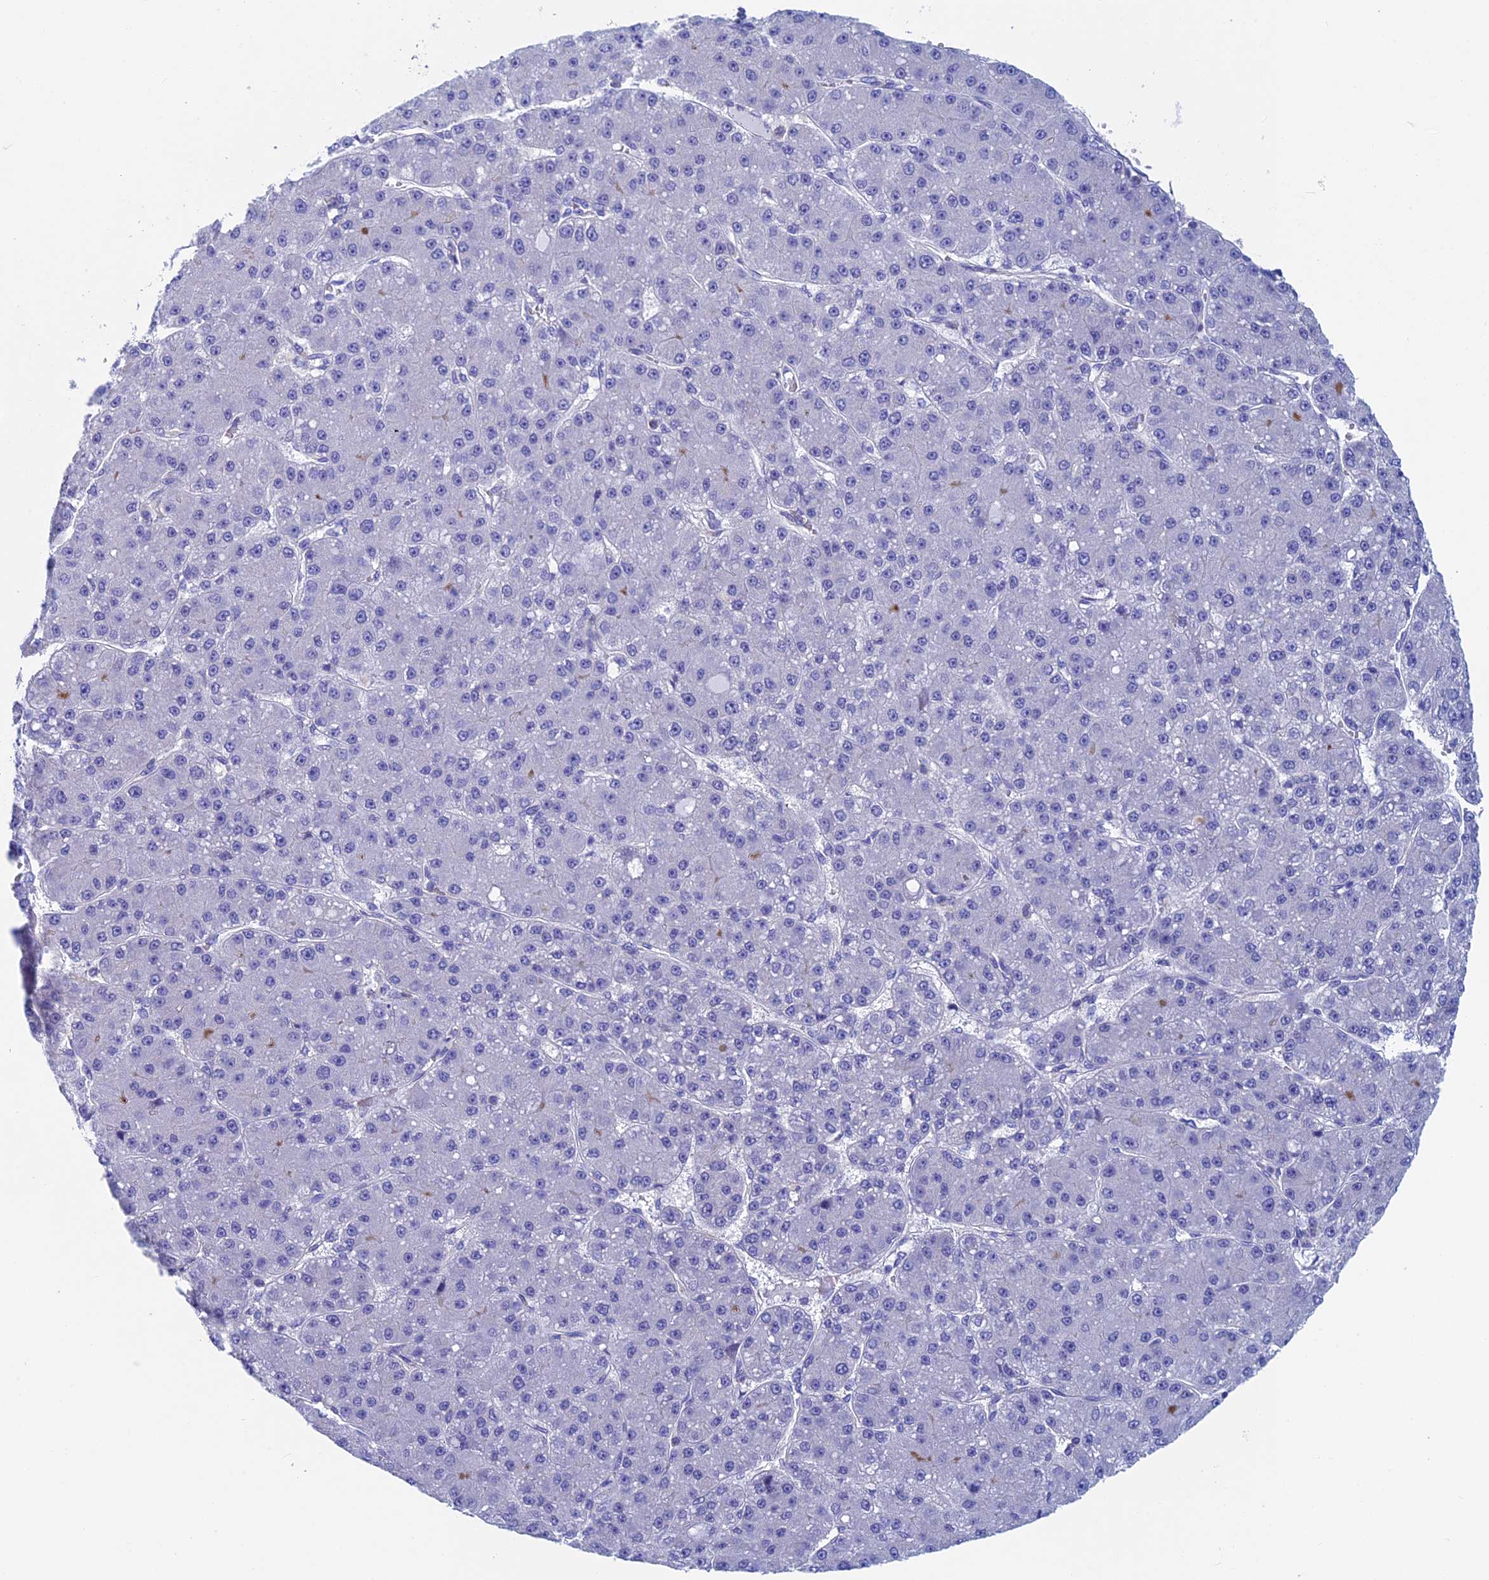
{"staining": {"intensity": "negative", "quantity": "none", "location": "none"}, "tissue": "liver cancer", "cell_type": "Tumor cells", "image_type": "cancer", "snomed": [{"axis": "morphology", "description": "Carcinoma, Hepatocellular, NOS"}, {"axis": "topography", "description": "Liver"}], "caption": "There is no significant positivity in tumor cells of liver hepatocellular carcinoma.", "gene": "SEPTIN1", "patient": {"sex": "male", "age": 67}}